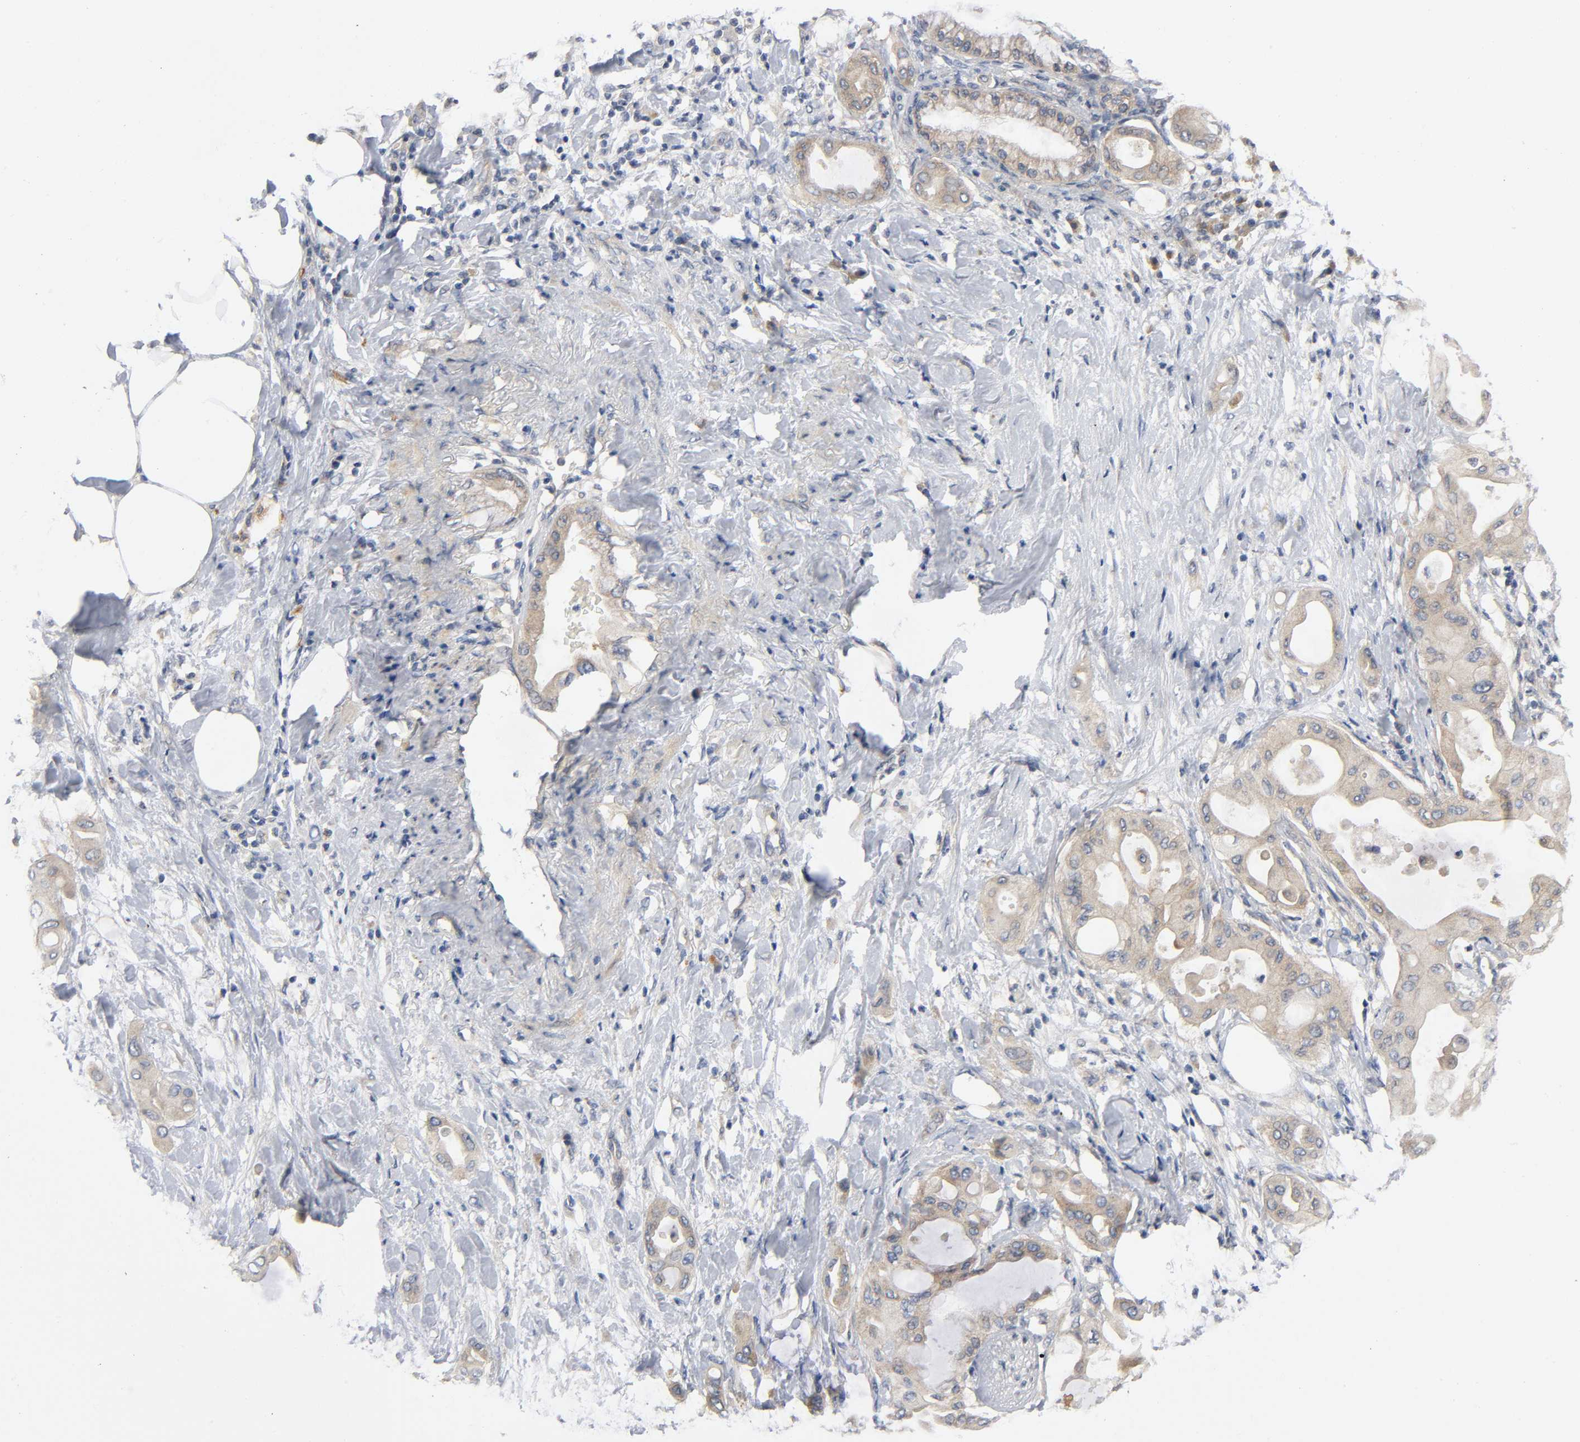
{"staining": {"intensity": "moderate", "quantity": ">75%", "location": "cytoplasmic/membranous"}, "tissue": "pancreatic cancer", "cell_type": "Tumor cells", "image_type": "cancer", "snomed": [{"axis": "morphology", "description": "Adenocarcinoma, NOS"}, {"axis": "morphology", "description": "Adenocarcinoma, metastatic, NOS"}, {"axis": "topography", "description": "Lymph node"}, {"axis": "topography", "description": "Pancreas"}, {"axis": "topography", "description": "Duodenum"}], "caption": "Tumor cells exhibit medium levels of moderate cytoplasmic/membranous expression in about >75% of cells in adenocarcinoma (pancreatic).", "gene": "HDAC6", "patient": {"sex": "female", "age": 64}}